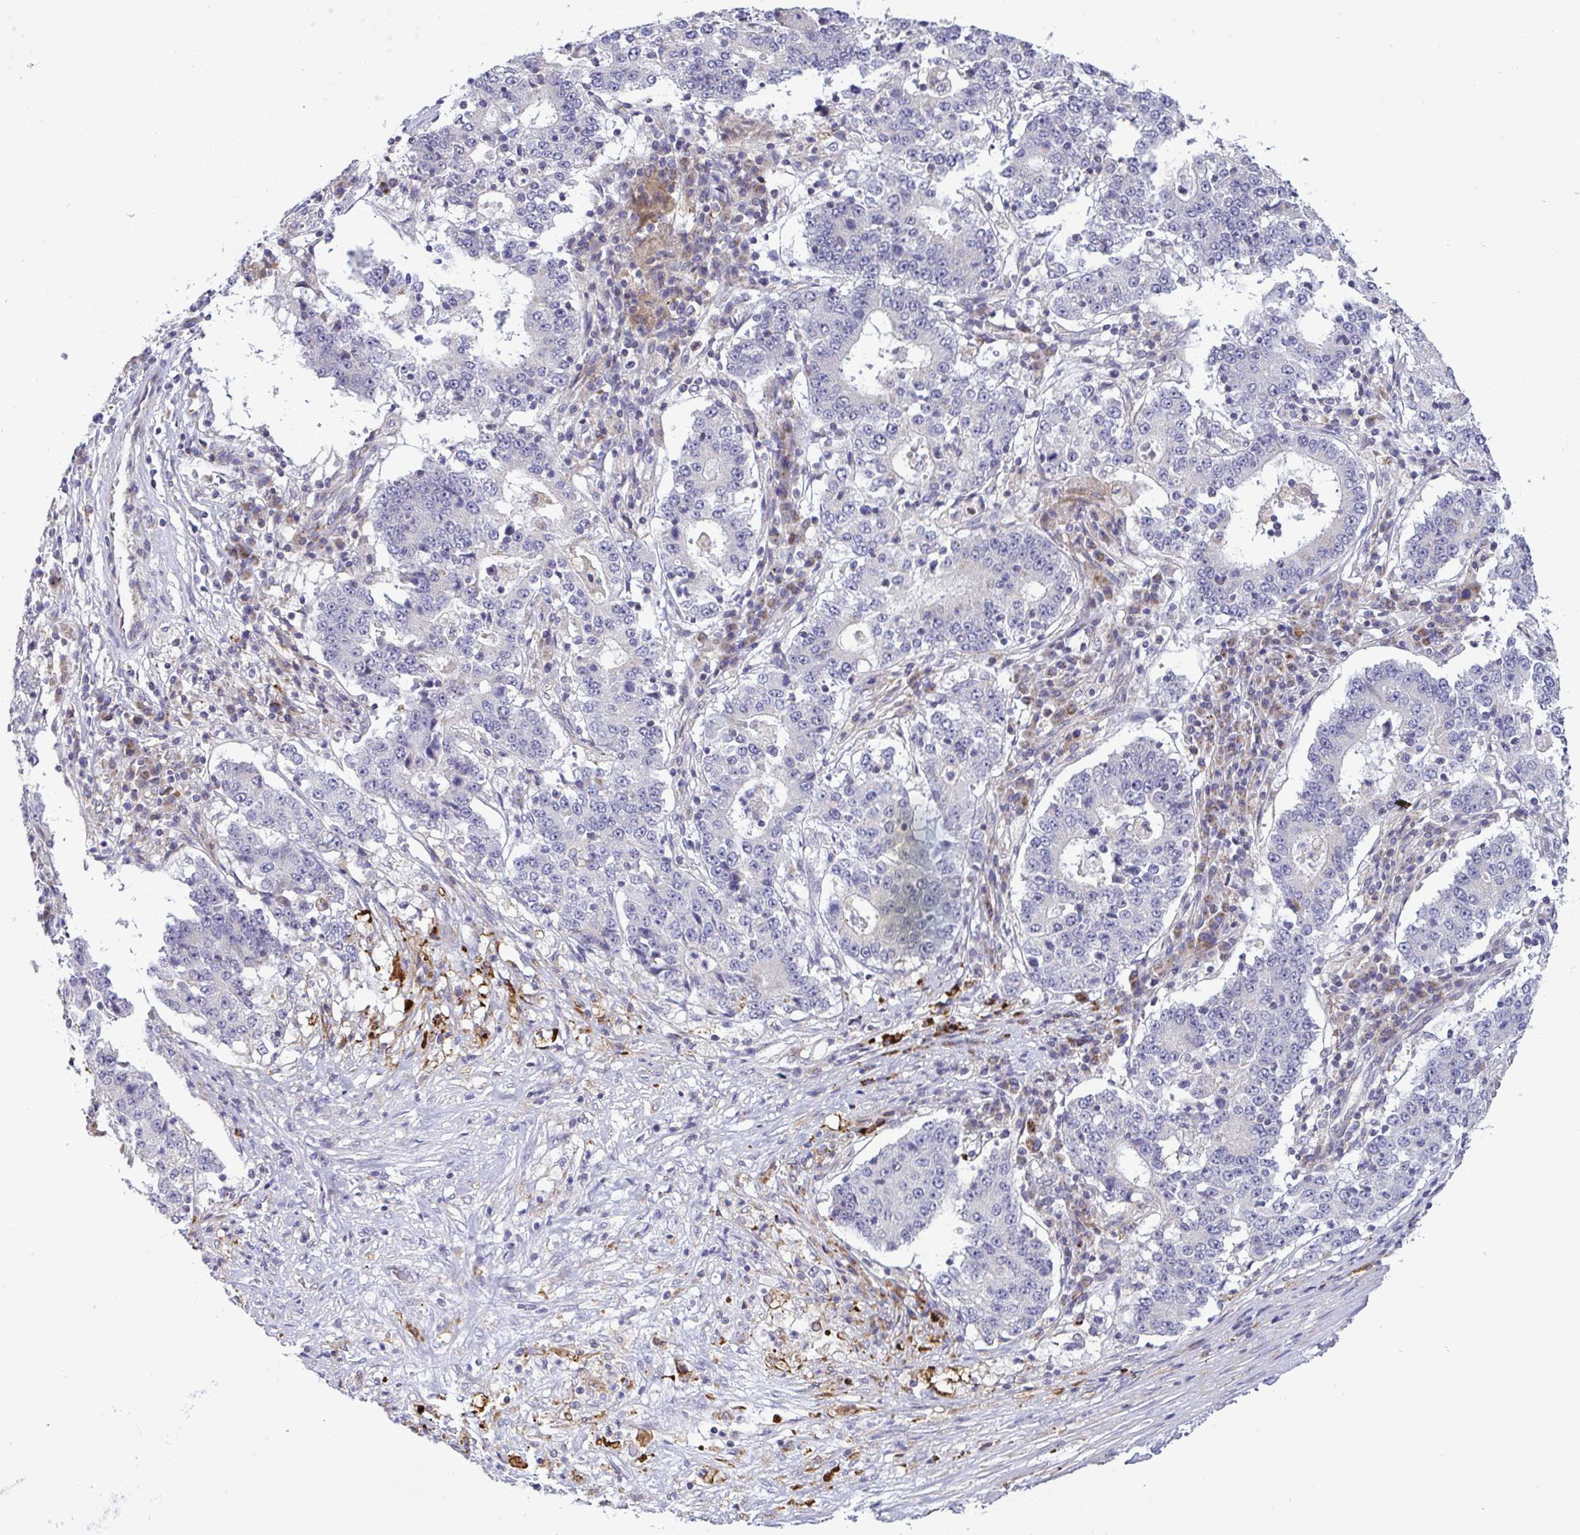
{"staining": {"intensity": "negative", "quantity": "none", "location": "none"}, "tissue": "stomach cancer", "cell_type": "Tumor cells", "image_type": "cancer", "snomed": [{"axis": "morphology", "description": "Adenocarcinoma, NOS"}, {"axis": "topography", "description": "Stomach"}], "caption": "A high-resolution micrograph shows immunohistochemistry staining of adenocarcinoma (stomach), which displays no significant staining in tumor cells. The staining was performed using DAB to visualize the protein expression in brown, while the nuclei were stained in blue with hematoxylin (Magnification: 20x).", "gene": "SRRM4", "patient": {"sex": "male", "age": 59}}